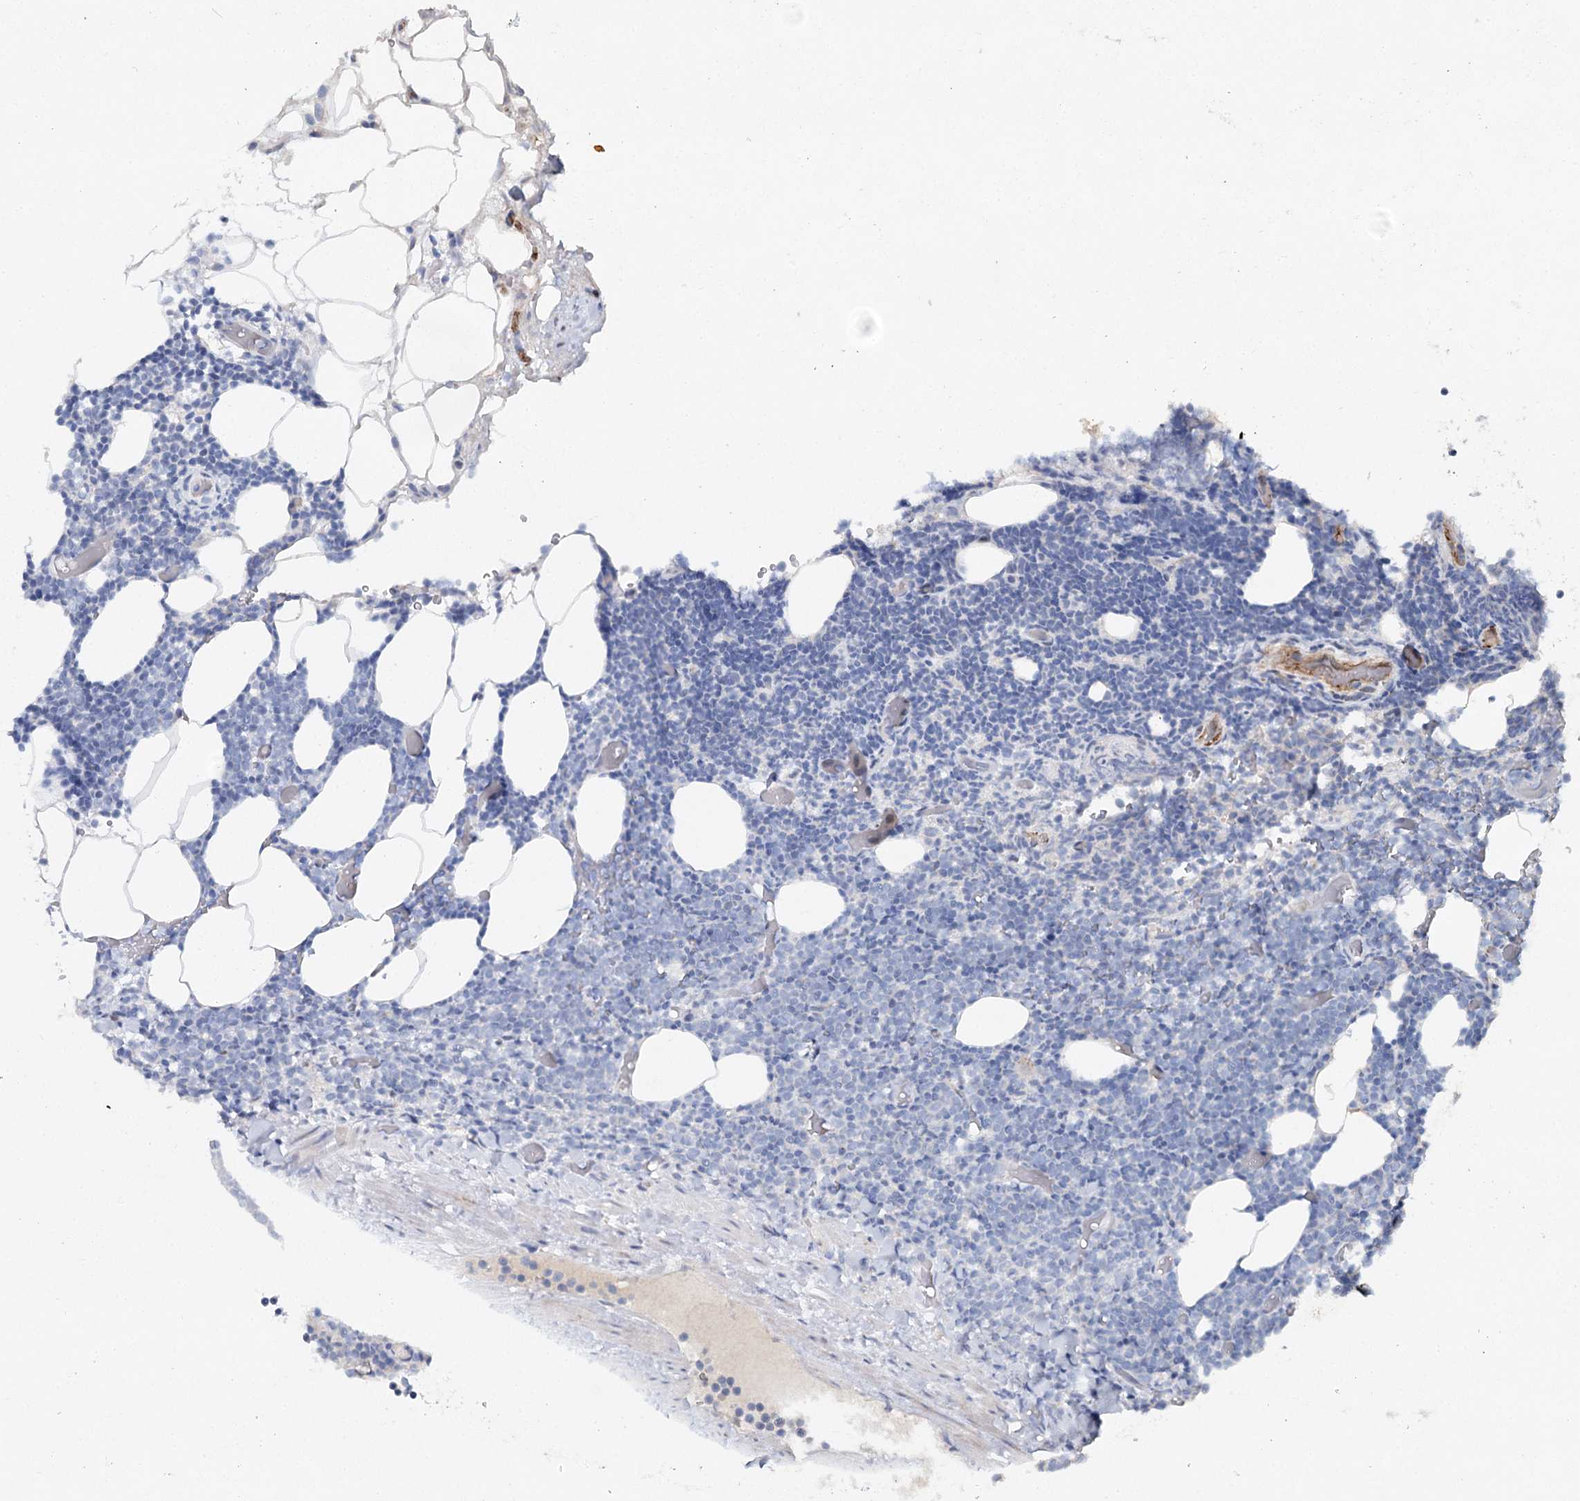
{"staining": {"intensity": "negative", "quantity": "none", "location": "none"}, "tissue": "lymphoma", "cell_type": "Tumor cells", "image_type": "cancer", "snomed": [{"axis": "morphology", "description": "Malignant lymphoma, non-Hodgkin's type, Low grade"}, {"axis": "topography", "description": "Lymph node"}], "caption": "Immunohistochemistry (IHC) of lymphoma reveals no expression in tumor cells. (DAB (3,3'-diaminobenzidine) immunohistochemistry (IHC) visualized using brightfield microscopy, high magnification).", "gene": "RFX6", "patient": {"sex": "male", "age": 66}}